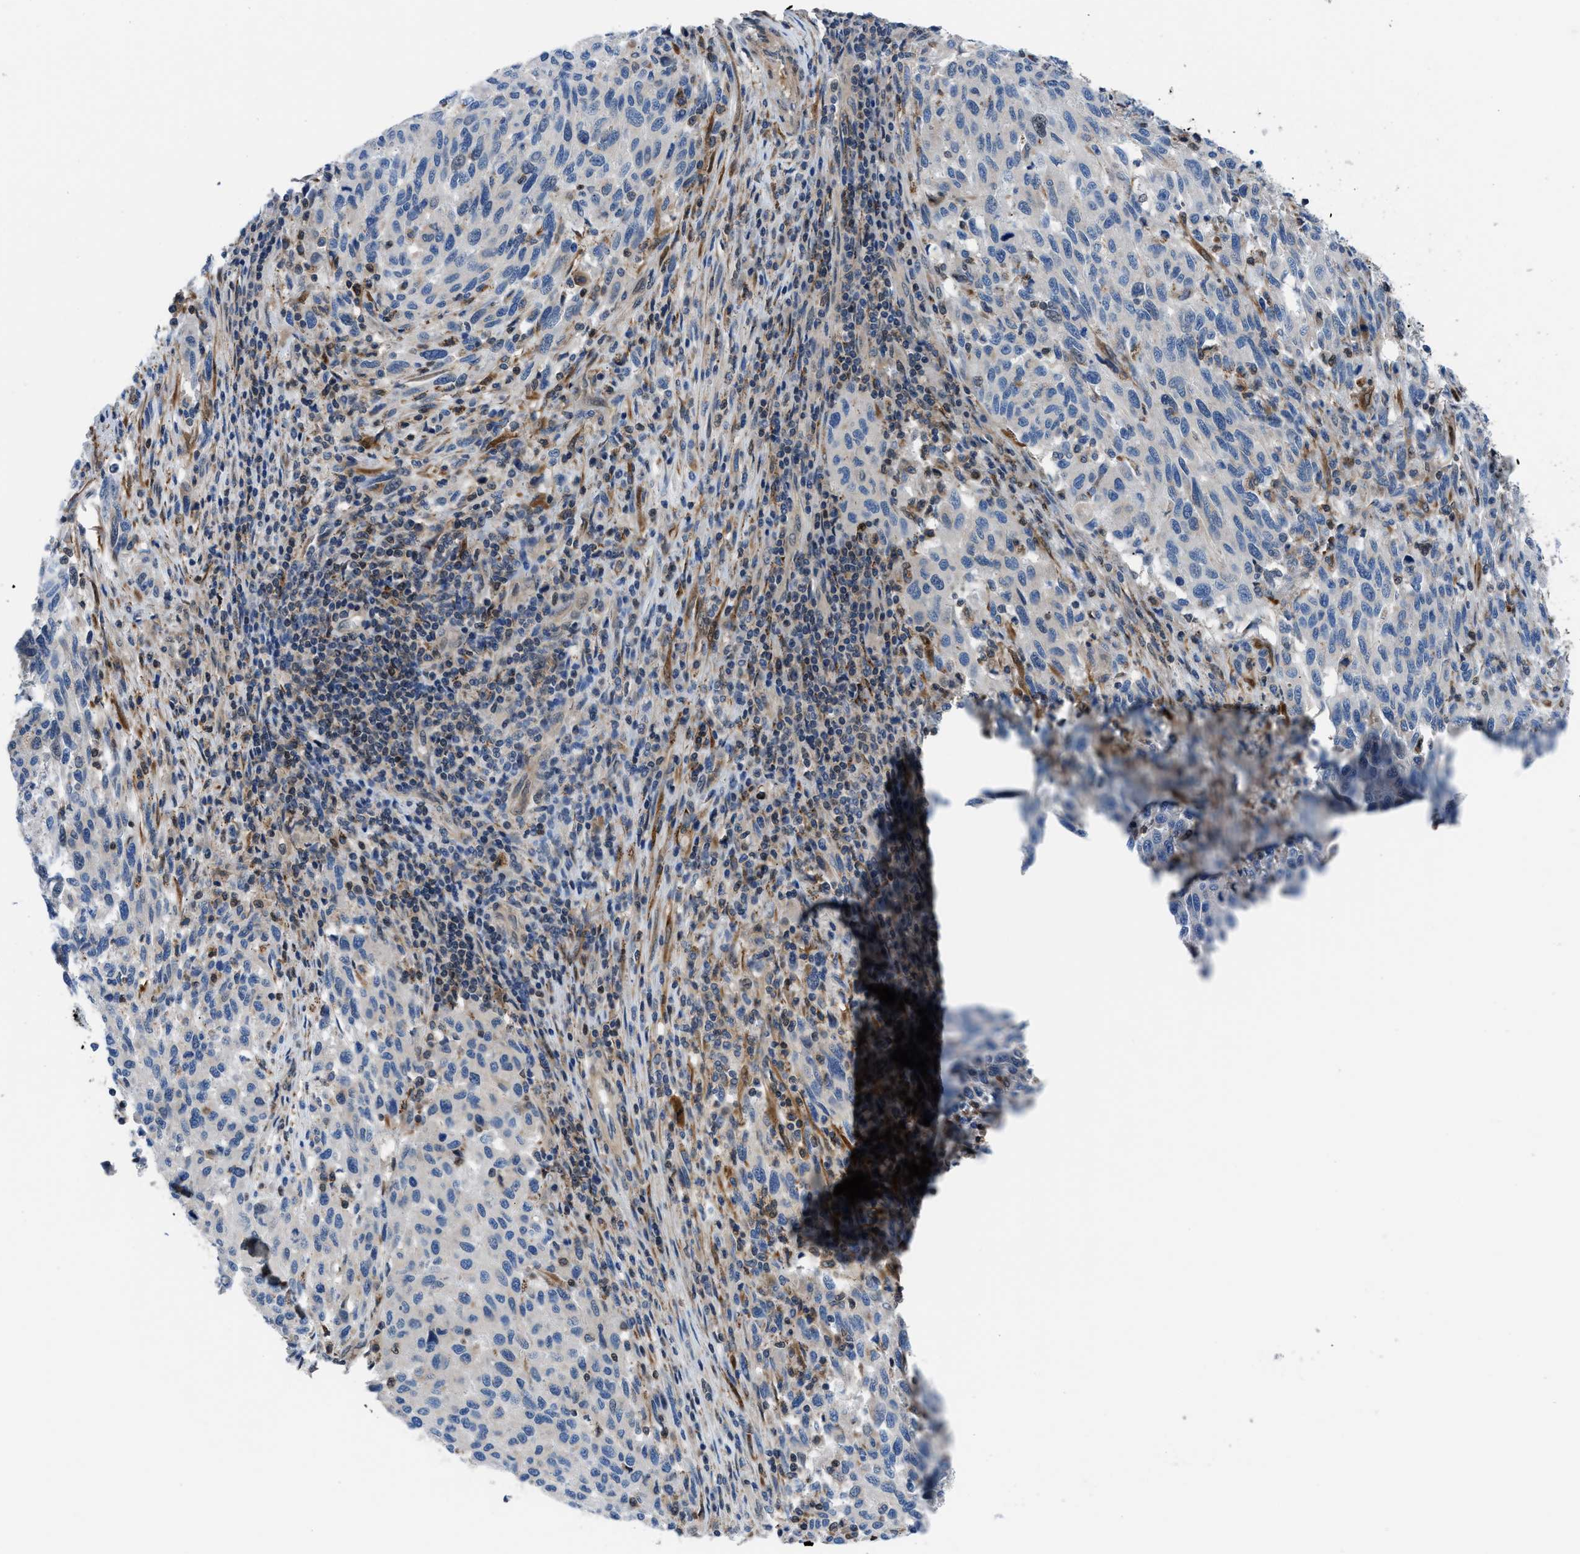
{"staining": {"intensity": "negative", "quantity": "none", "location": "none"}, "tissue": "melanoma", "cell_type": "Tumor cells", "image_type": "cancer", "snomed": [{"axis": "morphology", "description": "Malignant melanoma, Metastatic site"}, {"axis": "topography", "description": "Lymph node"}], "caption": "Melanoma was stained to show a protein in brown. There is no significant expression in tumor cells.", "gene": "TMEM45B", "patient": {"sex": "male", "age": 61}}